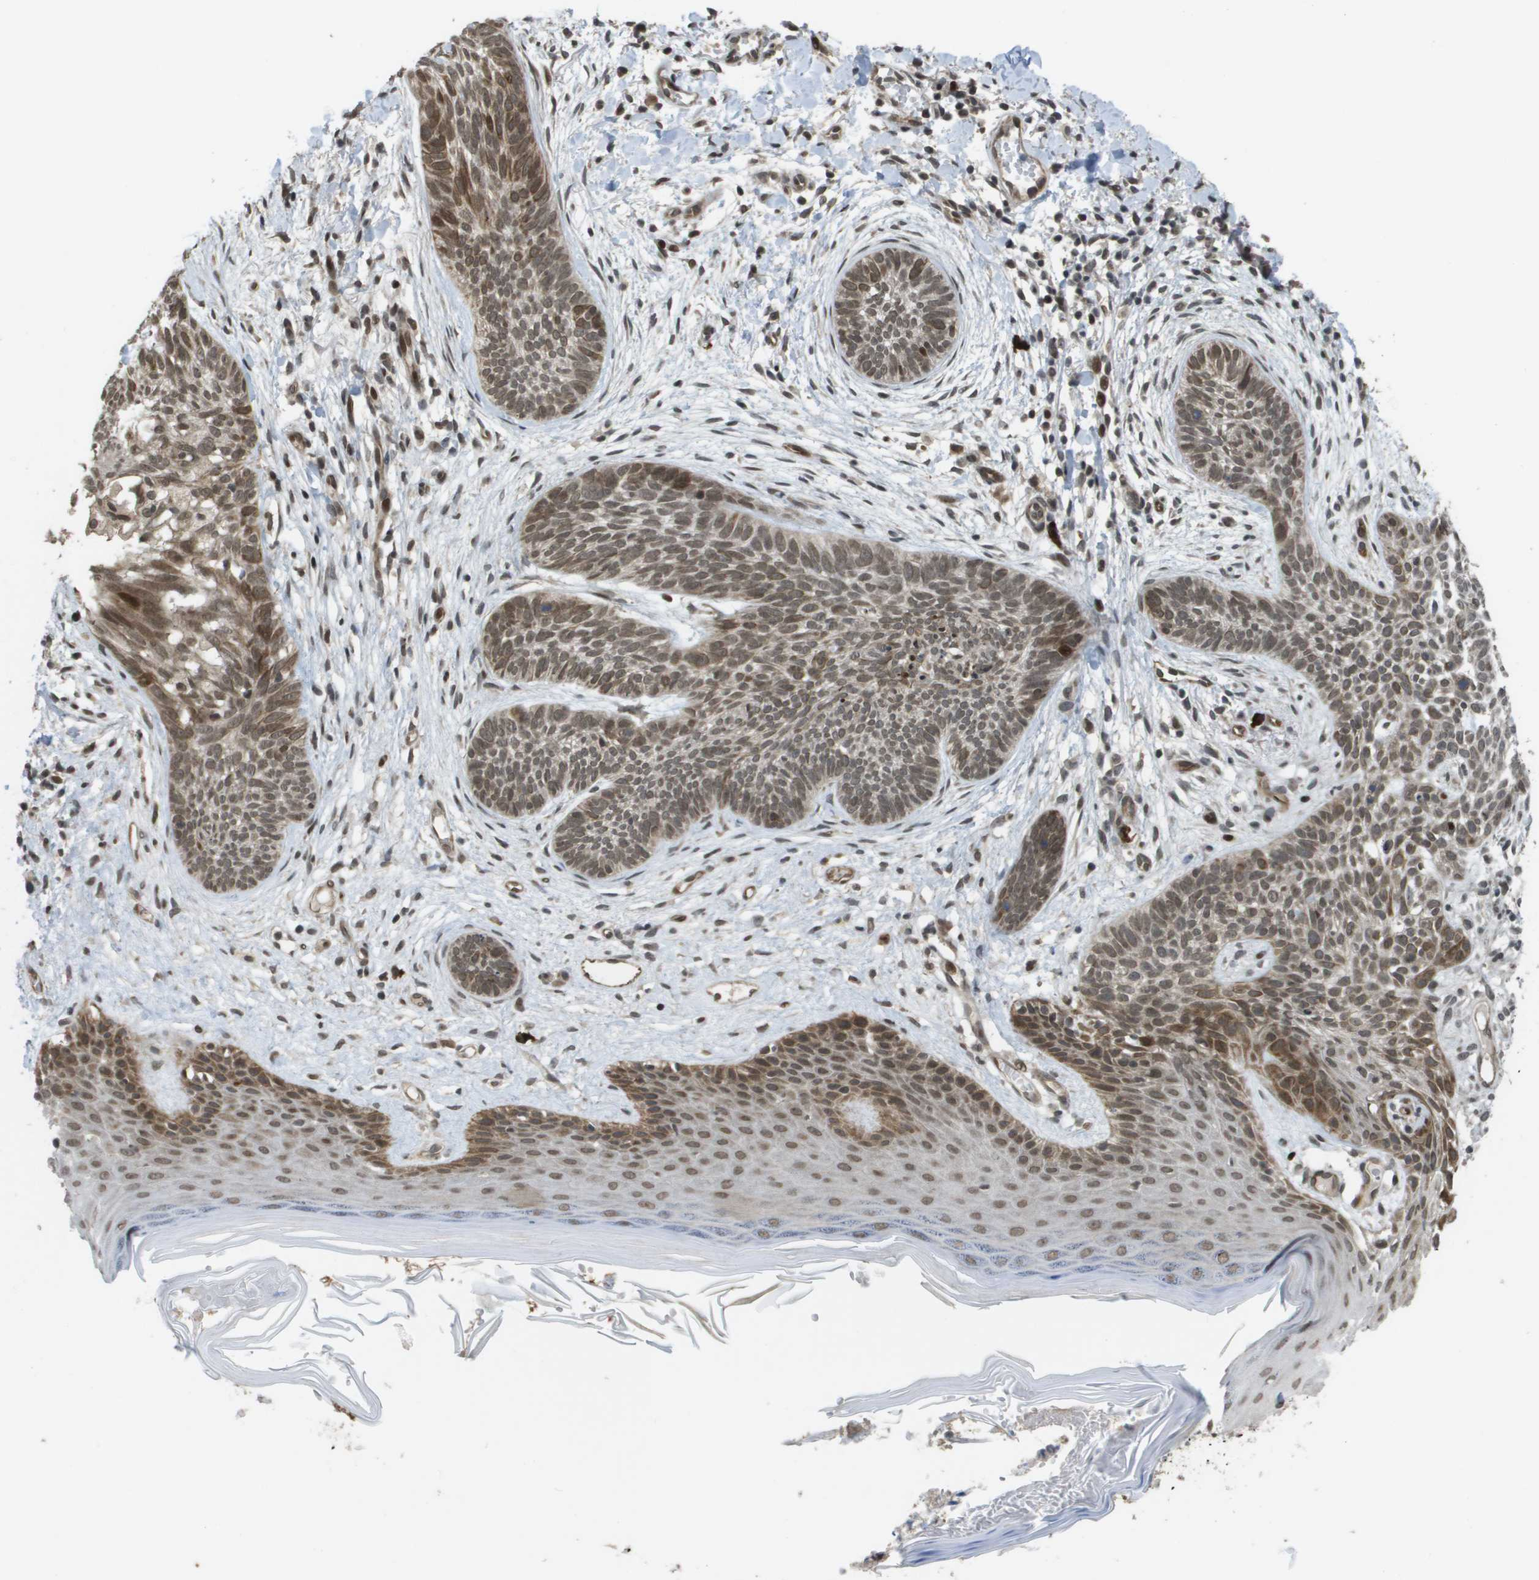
{"staining": {"intensity": "moderate", "quantity": ">75%", "location": "cytoplasmic/membranous,nuclear"}, "tissue": "skin cancer", "cell_type": "Tumor cells", "image_type": "cancer", "snomed": [{"axis": "morphology", "description": "Basal cell carcinoma"}, {"axis": "topography", "description": "Skin"}], "caption": "Tumor cells show medium levels of moderate cytoplasmic/membranous and nuclear expression in approximately >75% of cells in human basal cell carcinoma (skin).", "gene": "KAT5", "patient": {"sex": "female", "age": 59}}